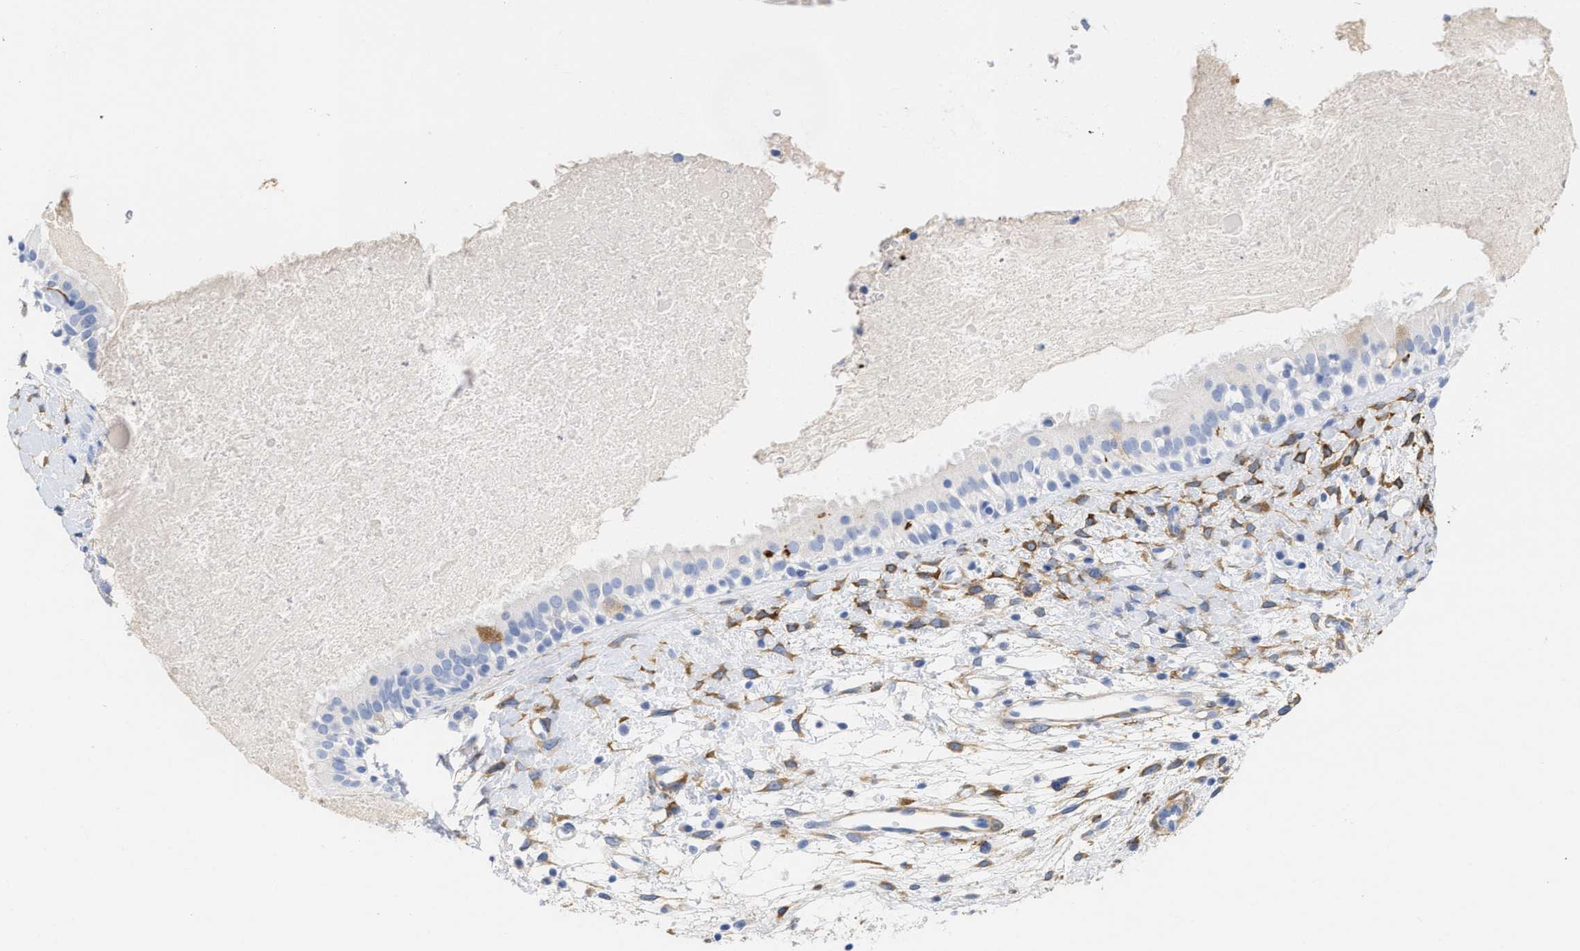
{"staining": {"intensity": "negative", "quantity": "none", "location": "none"}, "tissue": "nasopharynx", "cell_type": "Respiratory epithelial cells", "image_type": "normal", "snomed": [{"axis": "morphology", "description": "Normal tissue, NOS"}, {"axis": "topography", "description": "Nasopharynx"}], "caption": "Immunohistochemical staining of normal human nasopharynx demonstrates no significant expression in respiratory epithelial cells.", "gene": "AMPH", "patient": {"sex": "male", "age": 22}}